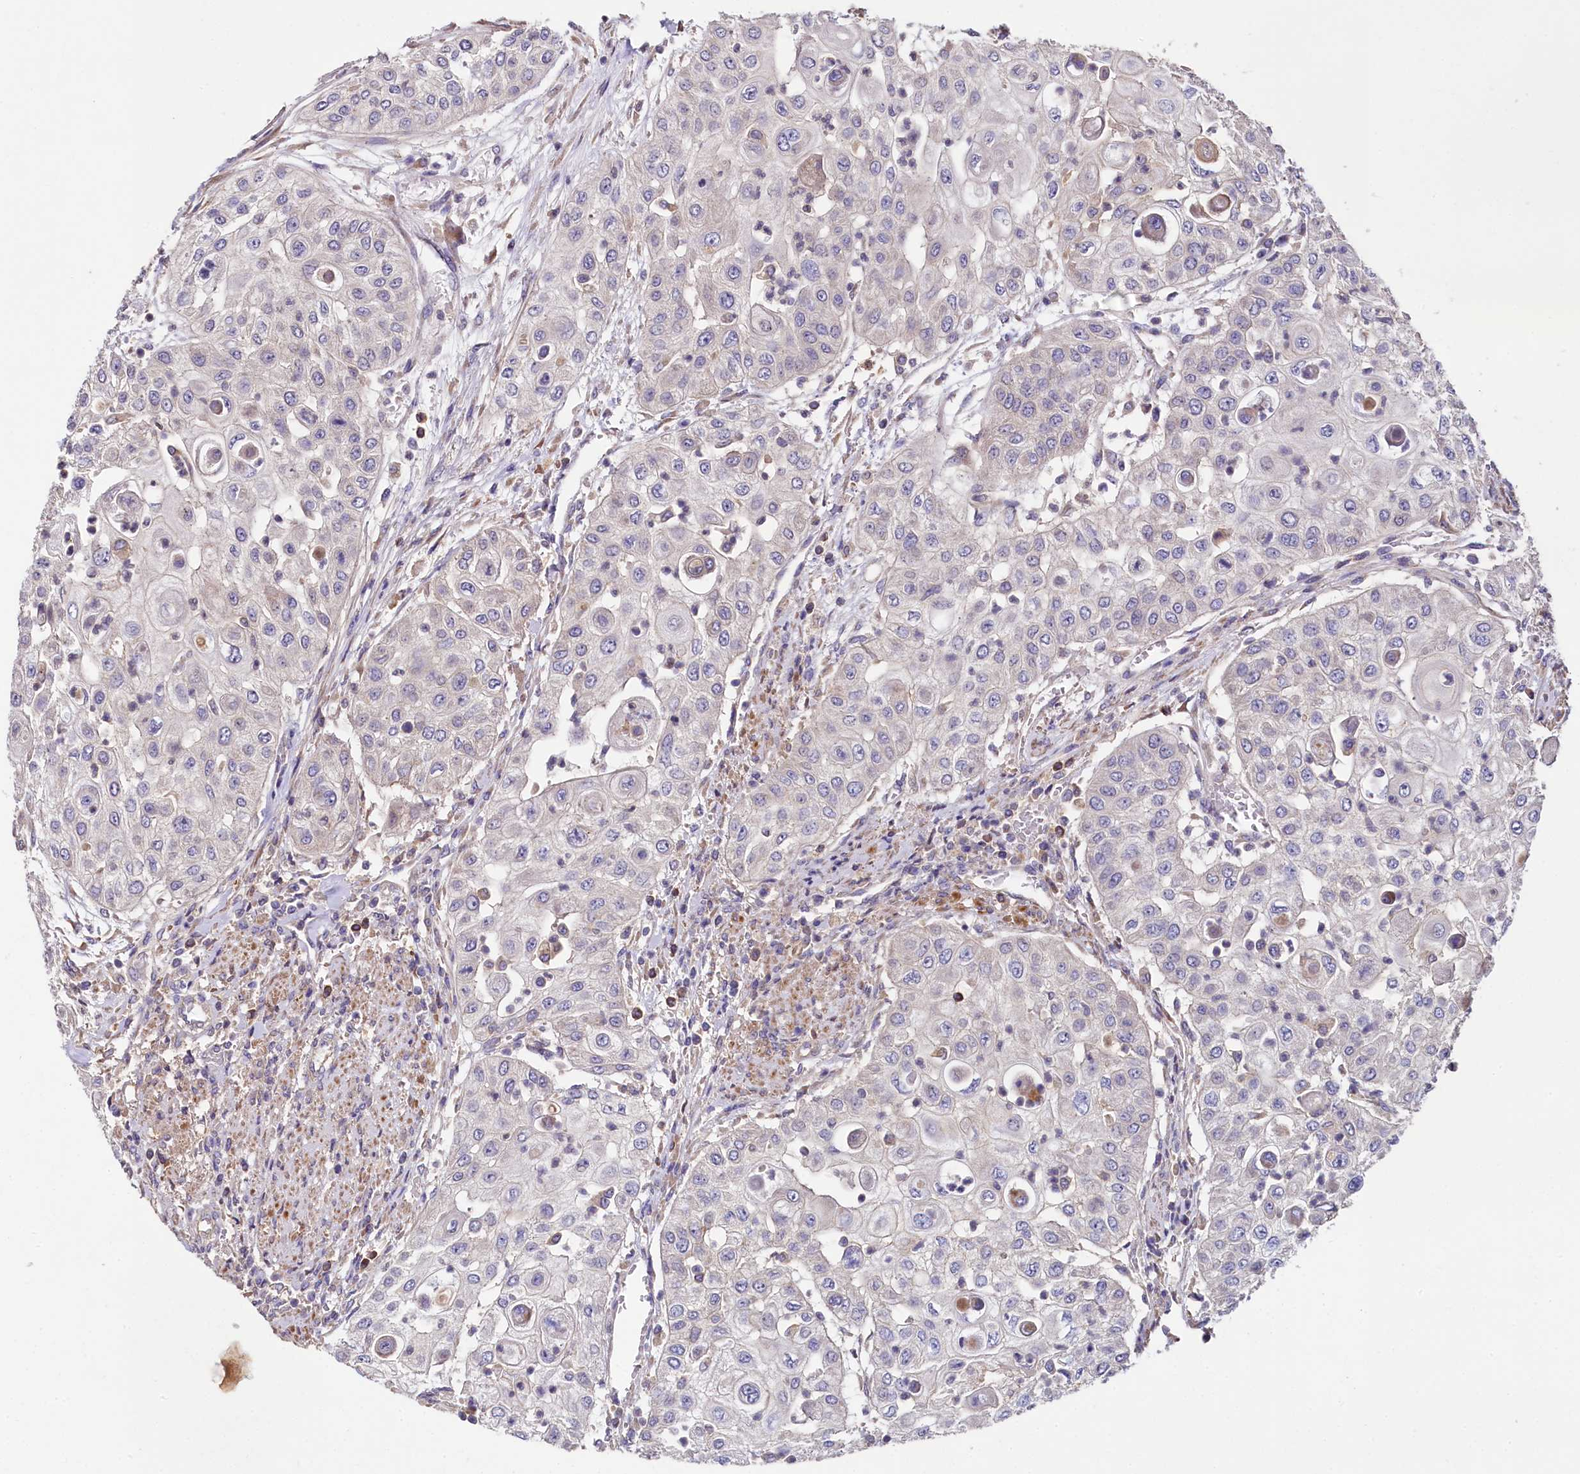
{"staining": {"intensity": "negative", "quantity": "none", "location": "none"}, "tissue": "urothelial cancer", "cell_type": "Tumor cells", "image_type": "cancer", "snomed": [{"axis": "morphology", "description": "Urothelial carcinoma, High grade"}, {"axis": "topography", "description": "Urinary bladder"}], "caption": "A histopathology image of urothelial cancer stained for a protein displays no brown staining in tumor cells.", "gene": "SPRYD3", "patient": {"sex": "female", "age": 79}}